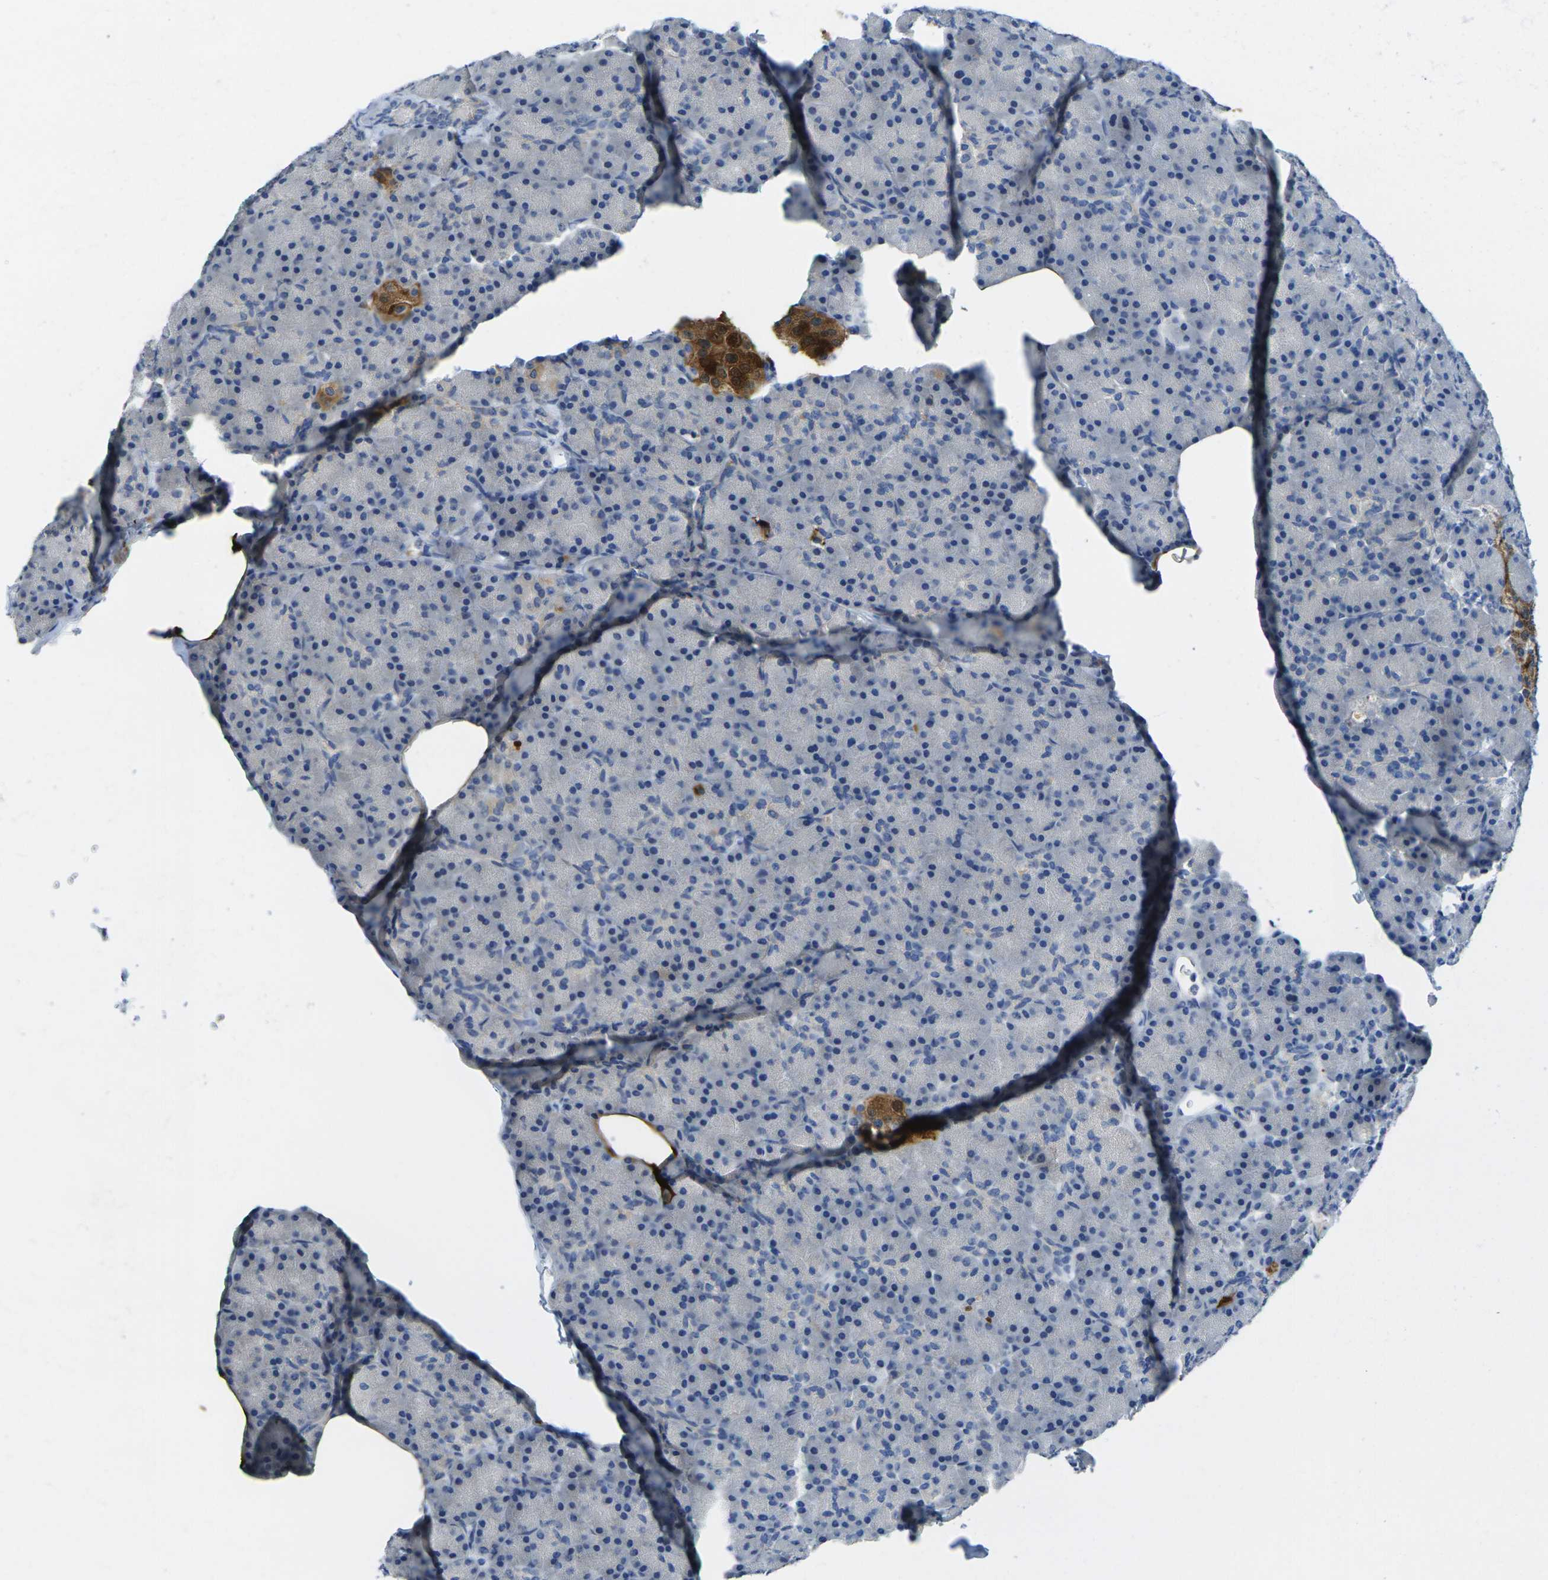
{"staining": {"intensity": "negative", "quantity": "none", "location": "none"}, "tissue": "pancreas", "cell_type": "Exocrine glandular cells", "image_type": "normal", "snomed": [{"axis": "morphology", "description": "Normal tissue, NOS"}, {"axis": "topography", "description": "Pancreas"}], "caption": "Exocrine glandular cells are negative for protein expression in unremarkable human pancreas. (Stains: DAB IHC with hematoxylin counter stain, Microscopy: brightfield microscopy at high magnification).", "gene": "GNA12", "patient": {"sex": "female", "age": 43}}